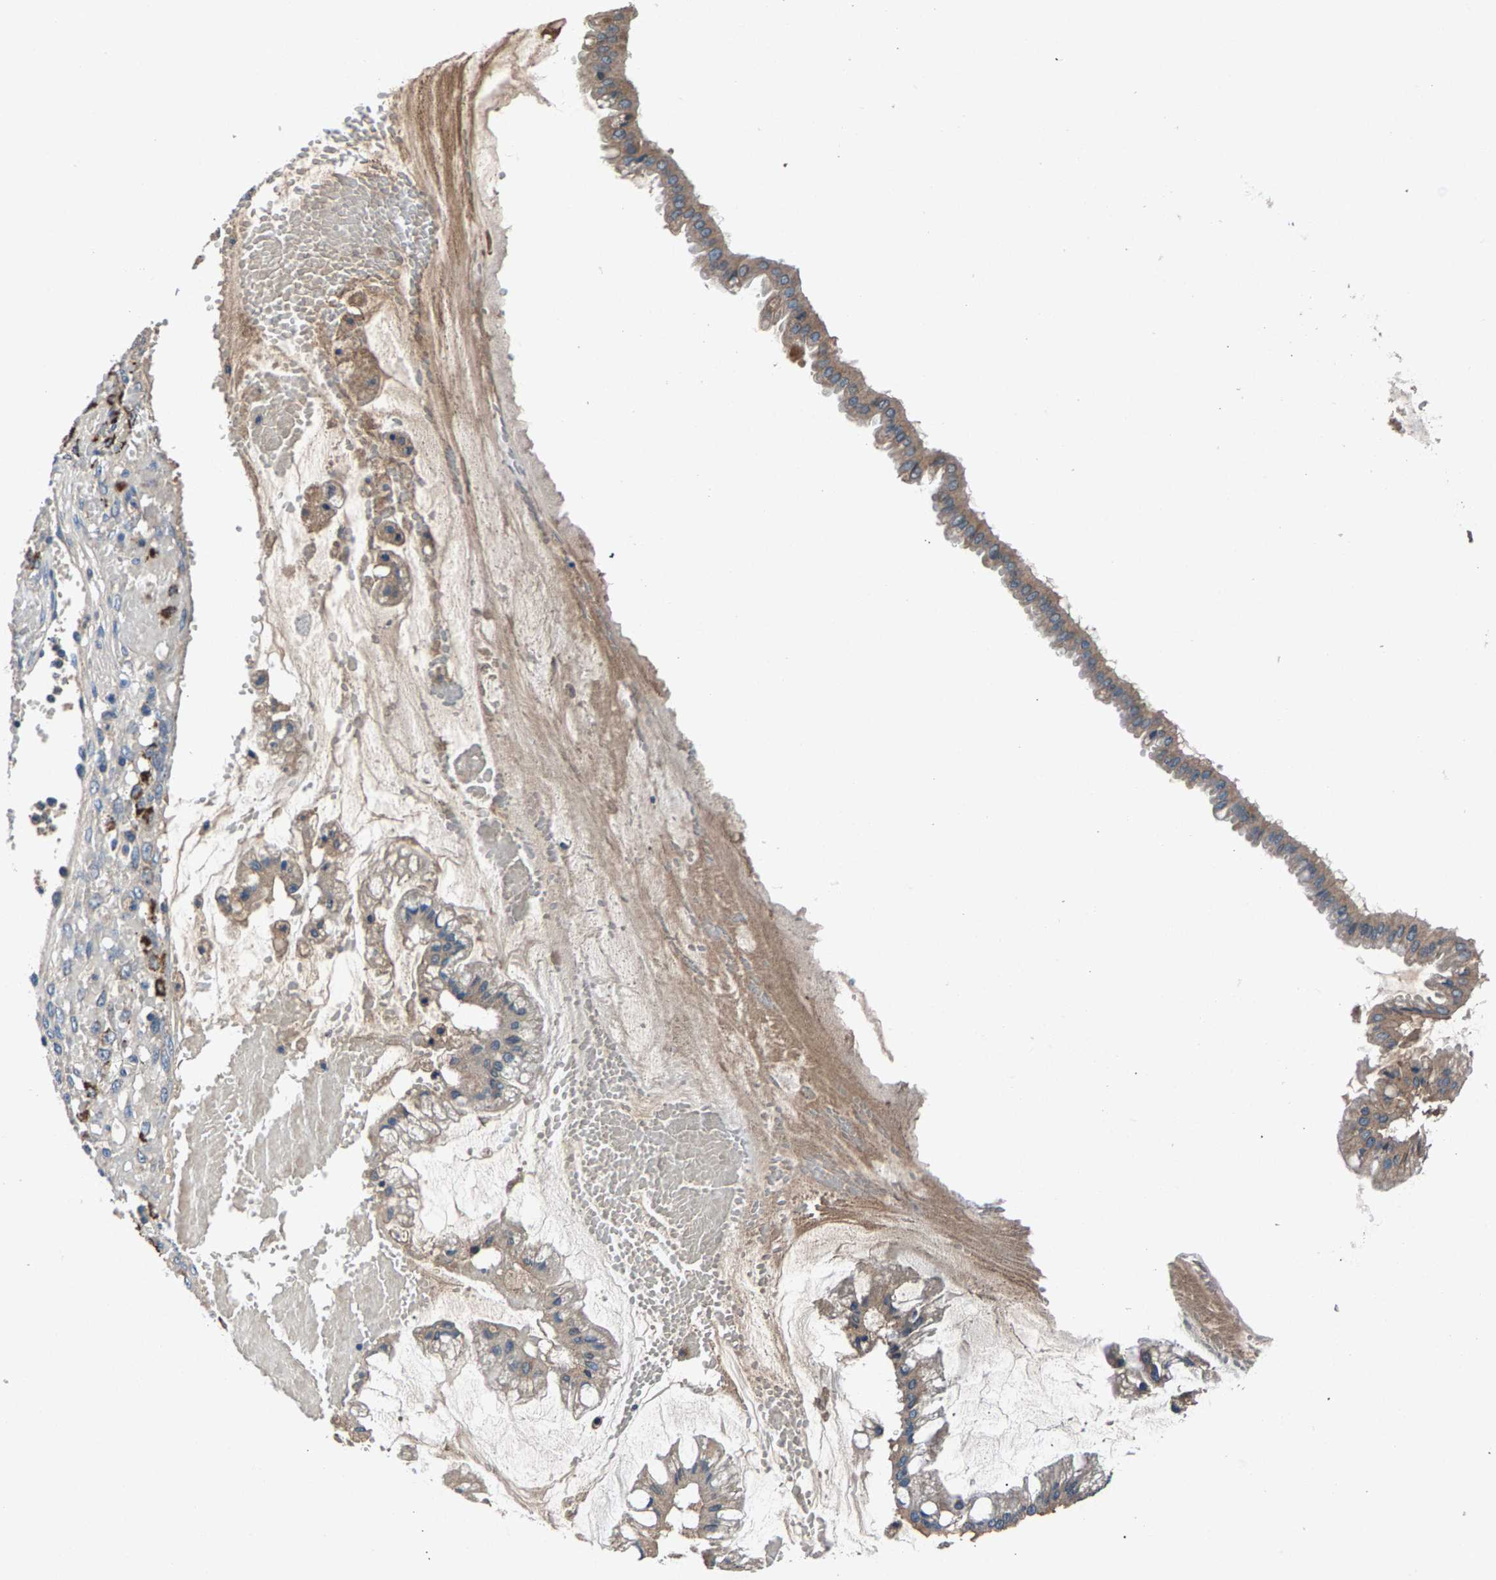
{"staining": {"intensity": "moderate", "quantity": "25%-75%", "location": "cytoplasmic/membranous"}, "tissue": "ovarian cancer", "cell_type": "Tumor cells", "image_type": "cancer", "snomed": [{"axis": "morphology", "description": "Cystadenocarcinoma, mucinous, NOS"}, {"axis": "topography", "description": "Ovary"}], "caption": "Moderate cytoplasmic/membranous staining for a protein is present in about 25%-75% of tumor cells of ovarian cancer using immunohistochemistry (IHC).", "gene": "PRXL2C", "patient": {"sex": "female", "age": 73}}